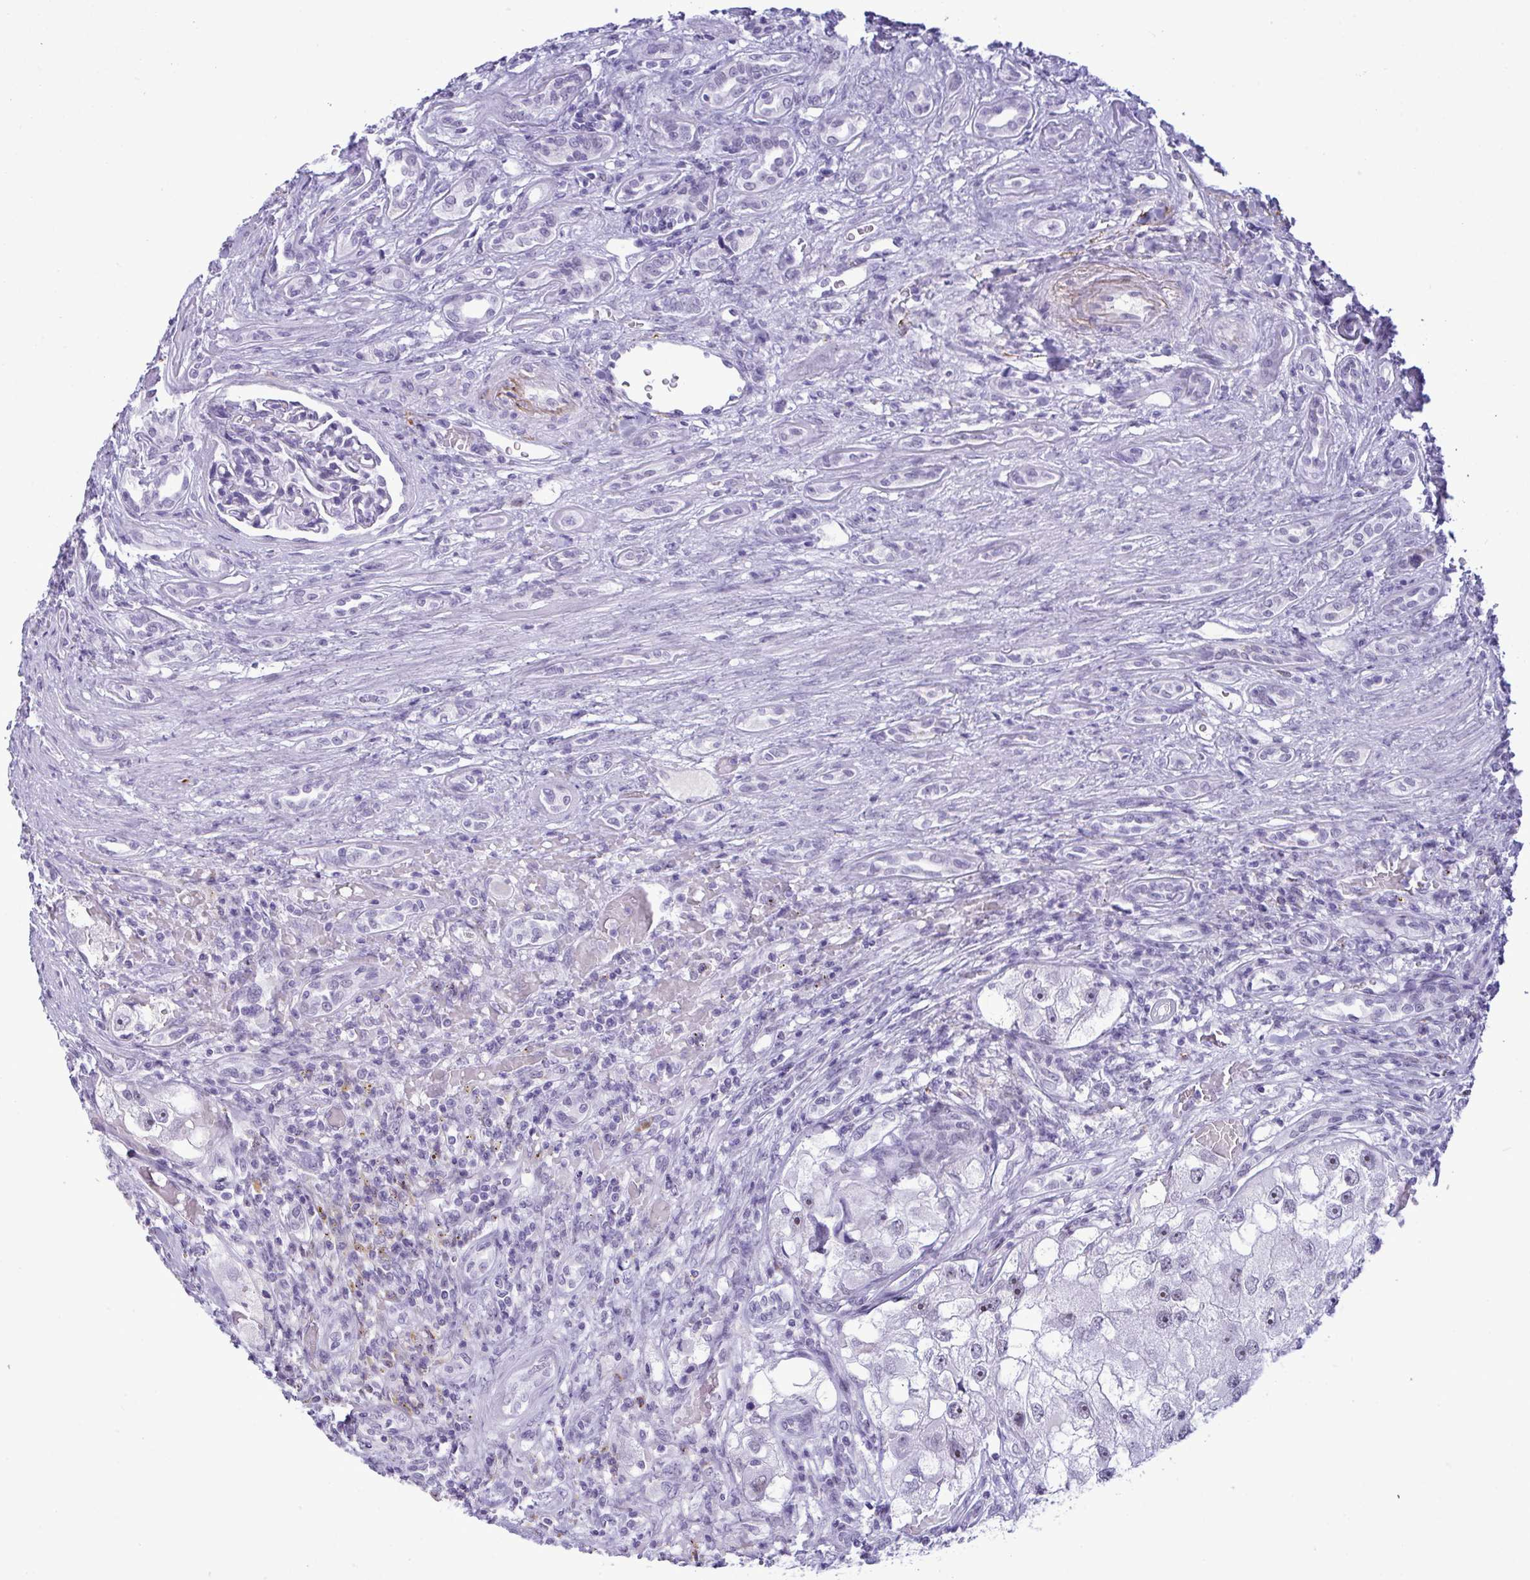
{"staining": {"intensity": "weak", "quantity": "<25%", "location": "nuclear"}, "tissue": "renal cancer", "cell_type": "Tumor cells", "image_type": "cancer", "snomed": [{"axis": "morphology", "description": "Adenocarcinoma, NOS"}, {"axis": "topography", "description": "Kidney"}], "caption": "DAB (3,3'-diaminobenzidine) immunohistochemical staining of renal adenocarcinoma demonstrates no significant staining in tumor cells.", "gene": "ELN", "patient": {"sex": "male", "age": 63}}